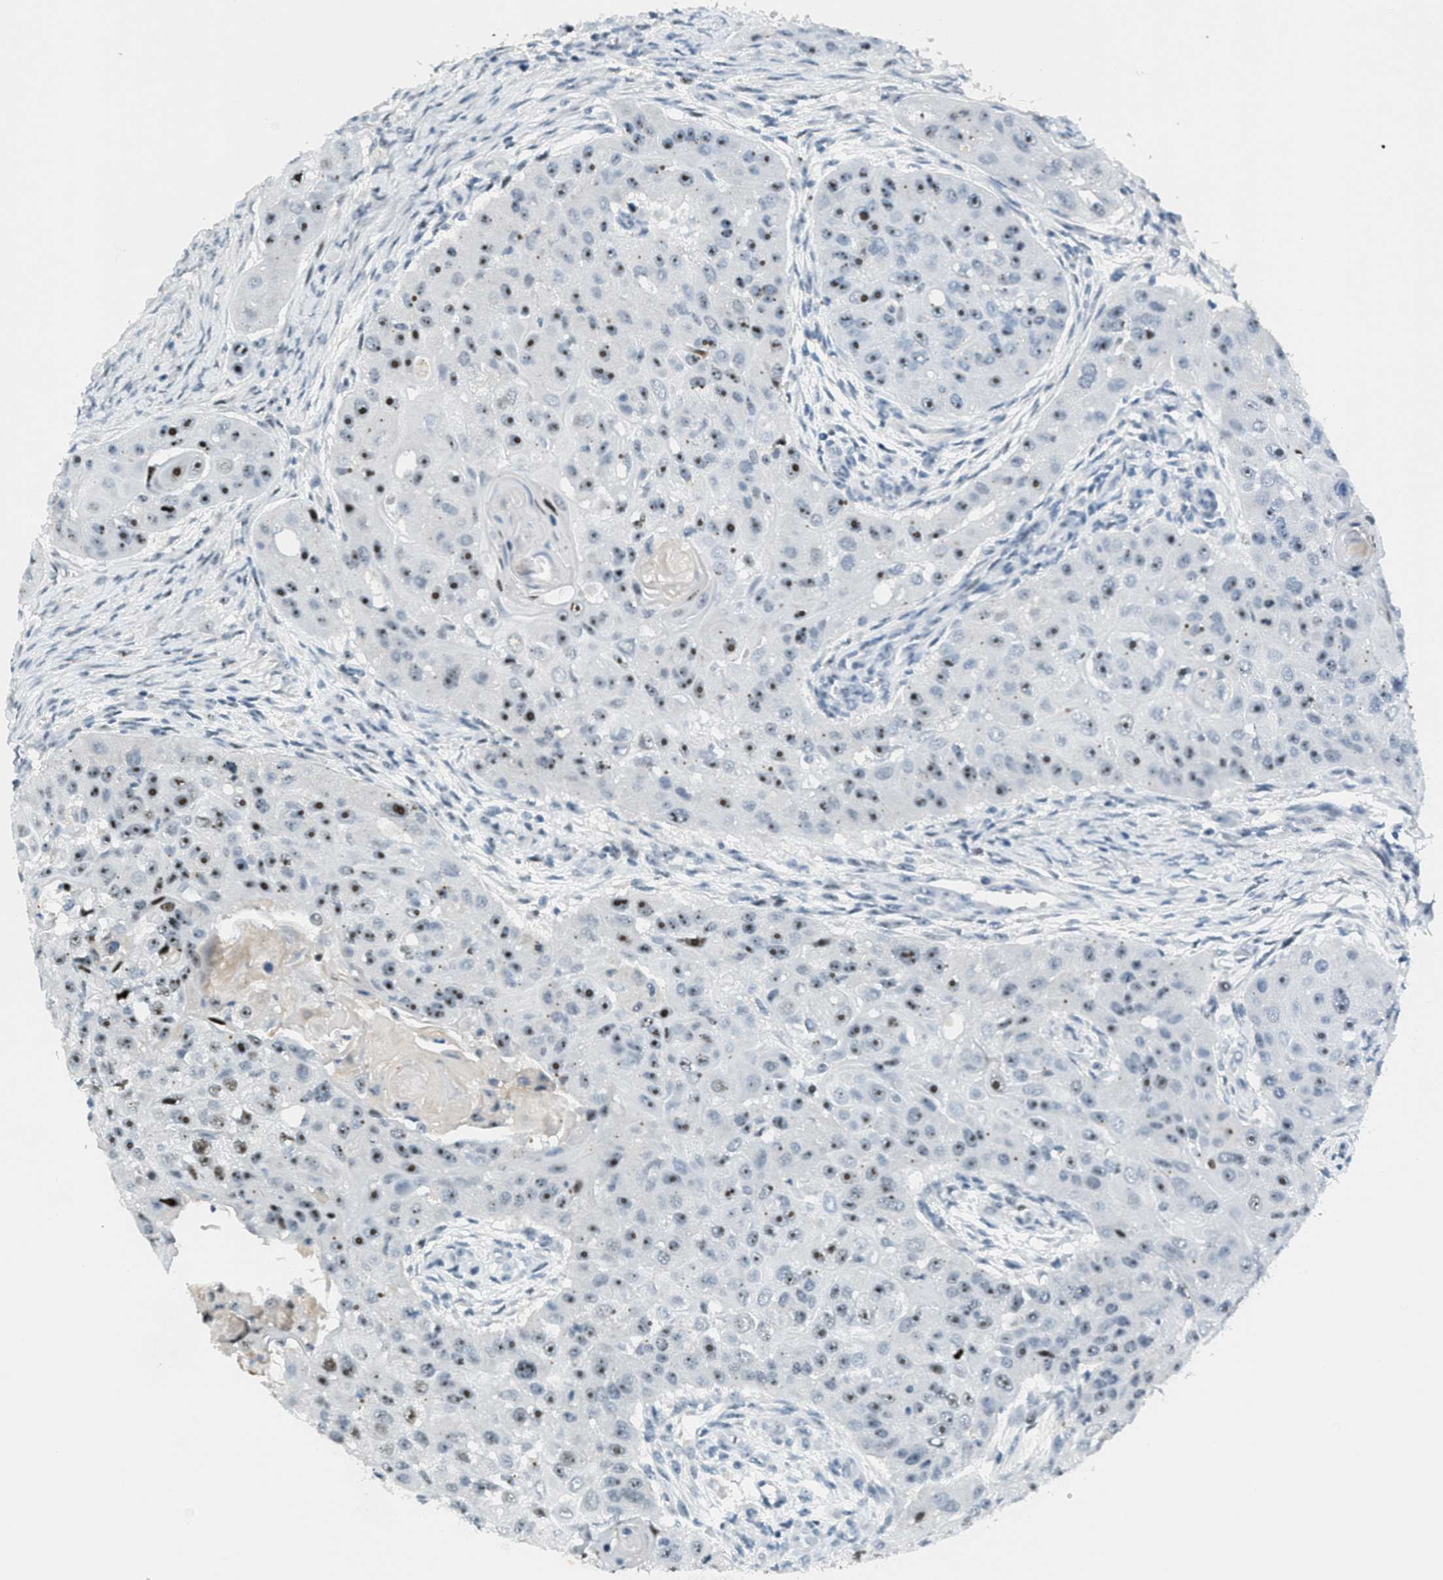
{"staining": {"intensity": "strong", "quantity": ">75%", "location": "nuclear"}, "tissue": "head and neck cancer", "cell_type": "Tumor cells", "image_type": "cancer", "snomed": [{"axis": "morphology", "description": "Normal tissue, NOS"}, {"axis": "morphology", "description": "Squamous cell carcinoma, NOS"}, {"axis": "topography", "description": "Skeletal muscle"}, {"axis": "topography", "description": "Head-Neck"}], "caption": "This photomicrograph exhibits immunohistochemistry (IHC) staining of squamous cell carcinoma (head and neck), with high strong nuclear staining in about >75% of tumor cells.", "gene": "ZDHHC23", "patient": {"sex": "male", "age": 51}}